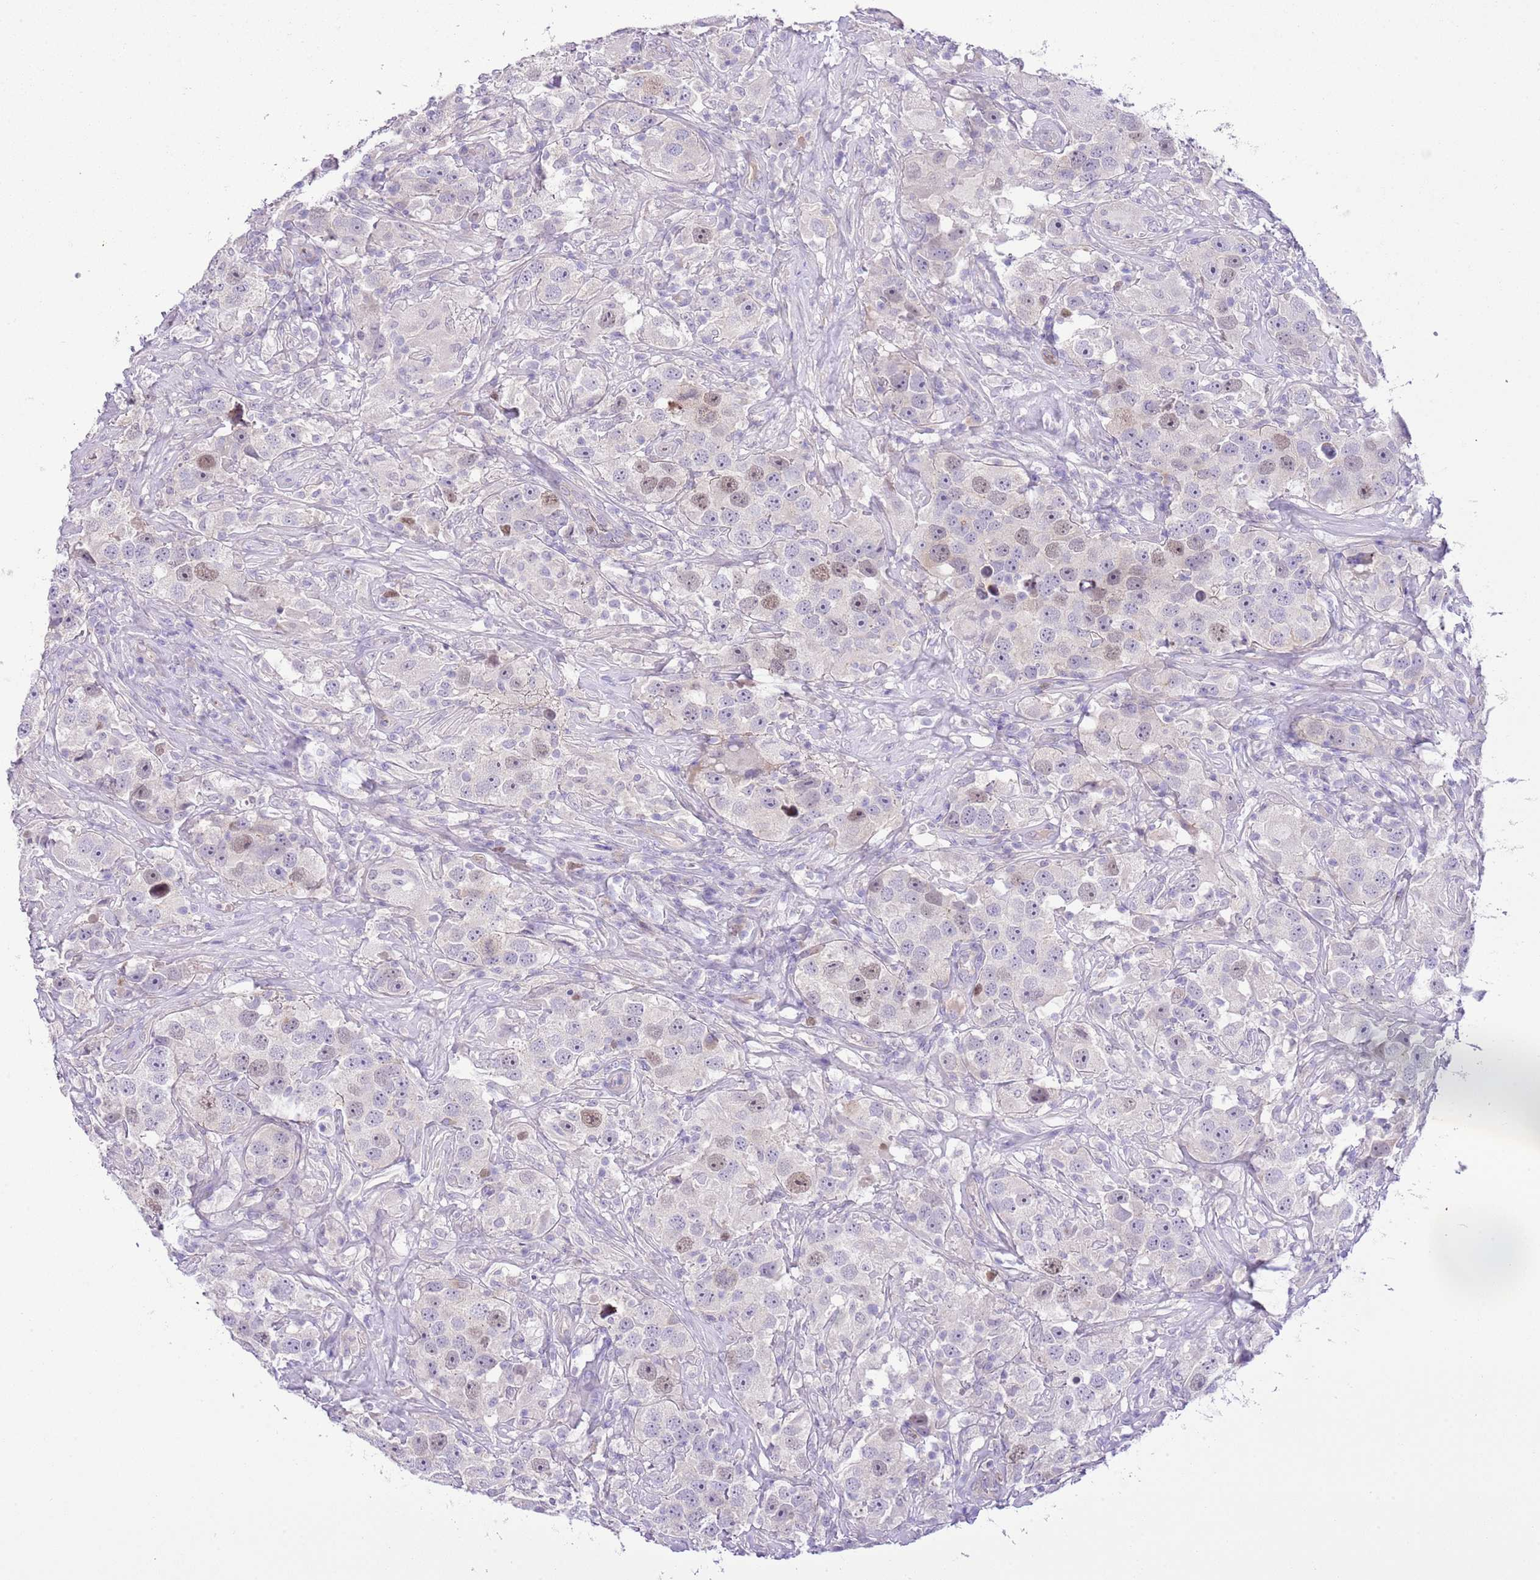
{"staining": {"intensity": "moderate", "quantity": "<25%", "location": "nuclear"}, "tissue": "testis cancer", "cell_type": "Tumor cells", "image_type": "cancer", "snomed": [{"axis": "morphology", "description": "Seminoma, NOS"}, {"axis": "topography", "description": "Testis"}], "caption": "Testis seminoma stained with DAB immunohistochemistry shows low levels of moderate nuclear staining in approximately <25% of tumor cells. (Brightfield microscopy of DAB IHC at high magnification).", "gene": "FBRSL1", "patient": {"sex": "male", "age": 49}}